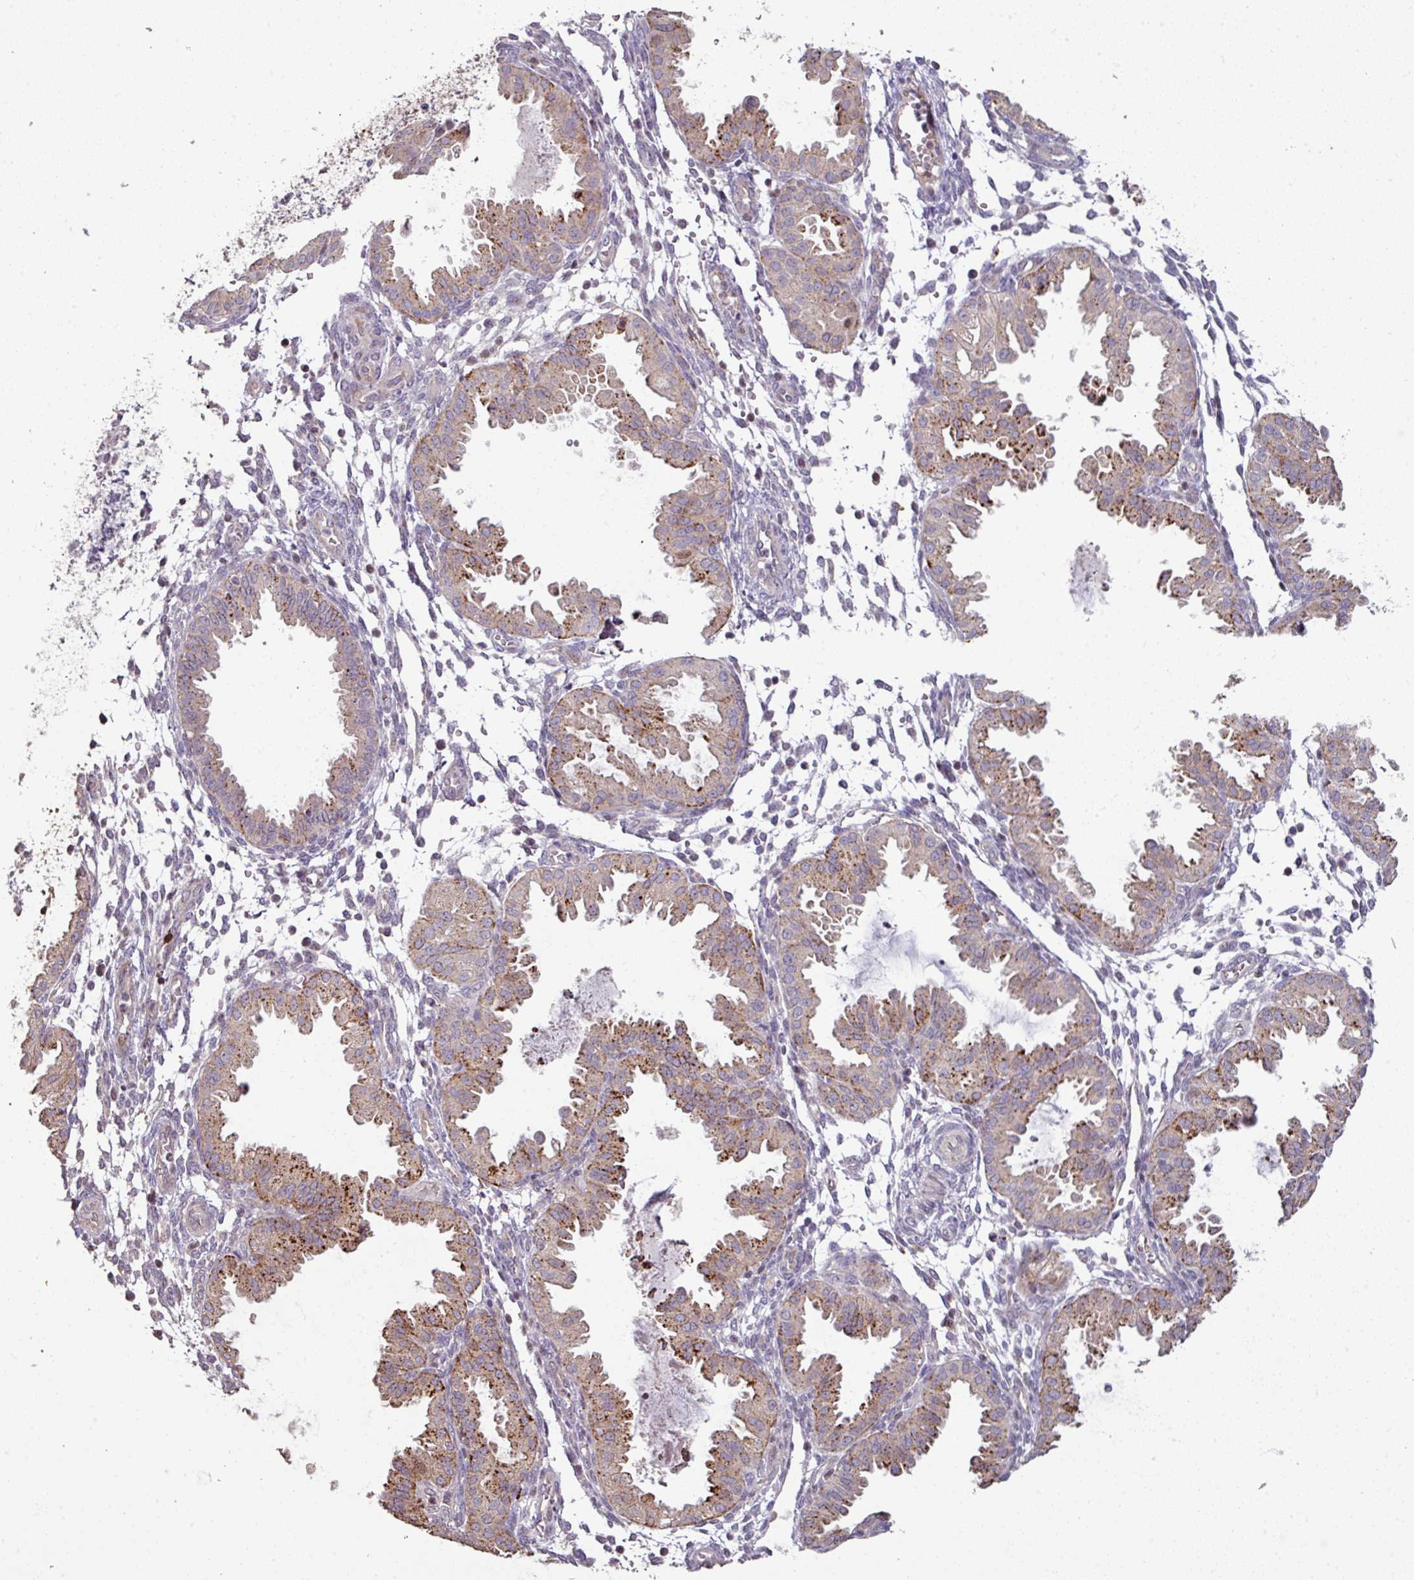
{"staining": {"intensity": "negative", "quantity": "none", "location": "none"}, "tissue": "endometrium", "cell_type": "Cells in endometrial stroma", "image_type": "normal", "snomed": [{"axis": "morphology", "description": "Normal tissue, NOS"}, {"axis": "topography", "description": "Endometrium"}], "caption": "Immunohistochemical staining of unremarkable endometrium shows no significant staining in cells in endometrial stroma. The staining is performed using DAB brown chromogen with nuclei counter-stained in using hematoxylin.", "gene": "CXCR5", "patient": {"sex": "female", "age": 33}}